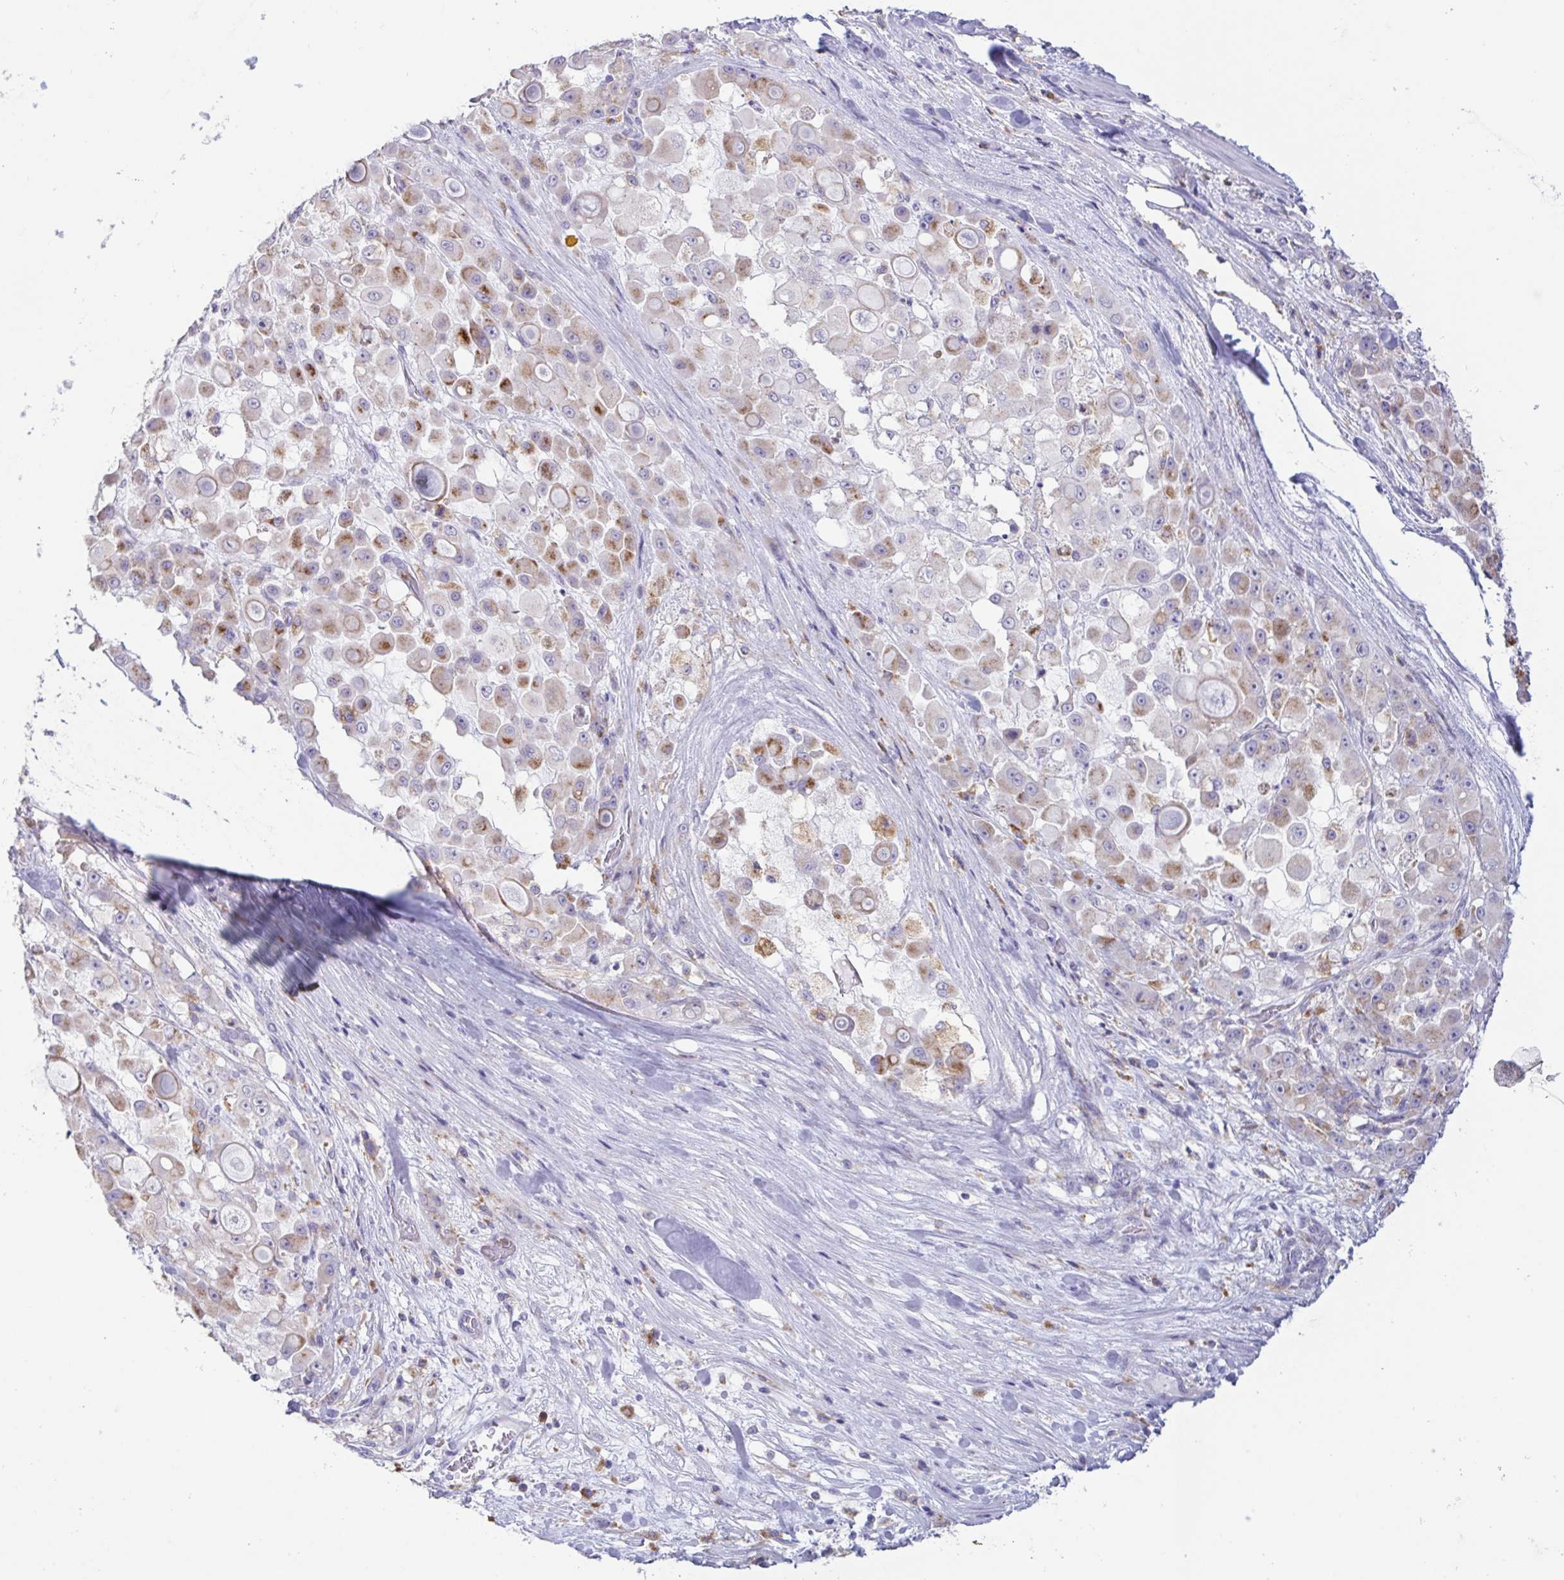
{"staining": {"intensity": "moderate", "quantity": ">75%", "location": "cytoplasmic/membranous"}, "tissue": "stomach cancer", "cell_type": "Tumor cells", "image_type": "cancer", "snomed": [{"axis": "morphology", "description": "Adenocarcinoma, NOS"}, {"axis": "topography", "description": "Stomach"}], "caption": "This is a photomicrograph of immunohistochemistry staining of stomach cancer, which shows moderate staining in the cytoplasmic/membranous of tumor cells.", "gene": "ATP6V1G2", "patient": {"sex": "female", "age": 76}}